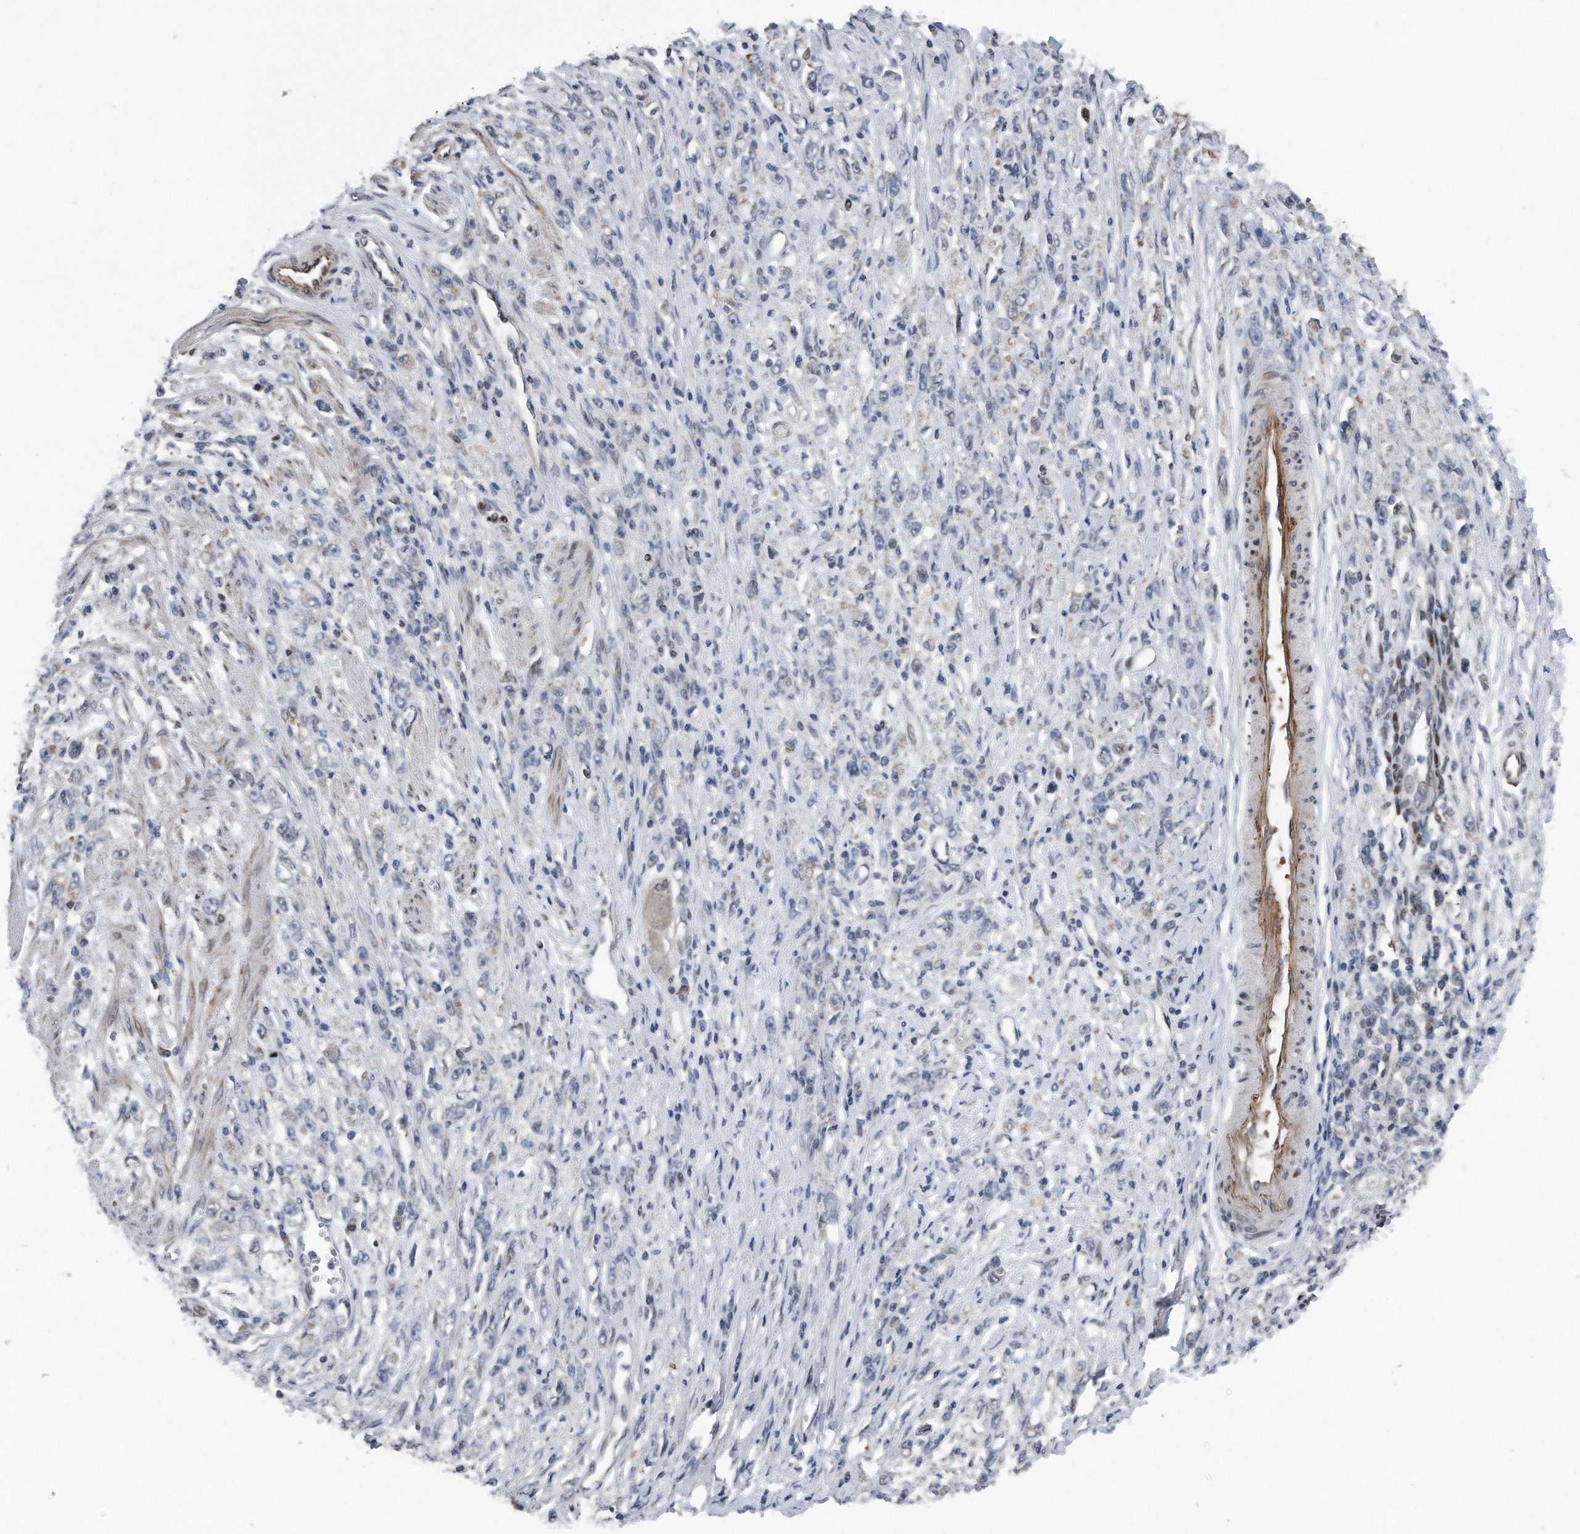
{"staining": {"intensity": "weak", "quantity": "<25%", "location": "cytoplasmic/membranous"}, "tissue": "stomach cancer", "cell_type": "Tumor cells", "image_type": "cancer", "snomed": [{"axis": "morphology", "description": "Adenocarcinoma, NOS"}, {"axis": "topography", "description": "Stomach"}], "caption": "Human stomach cancer (adenocarcinoma) stained for a protein using immunohistochemistry (IHC) demonstrates no staining in tumor cells.", "gene": "DST", "patient": {"sex": "female", "age": 59}}